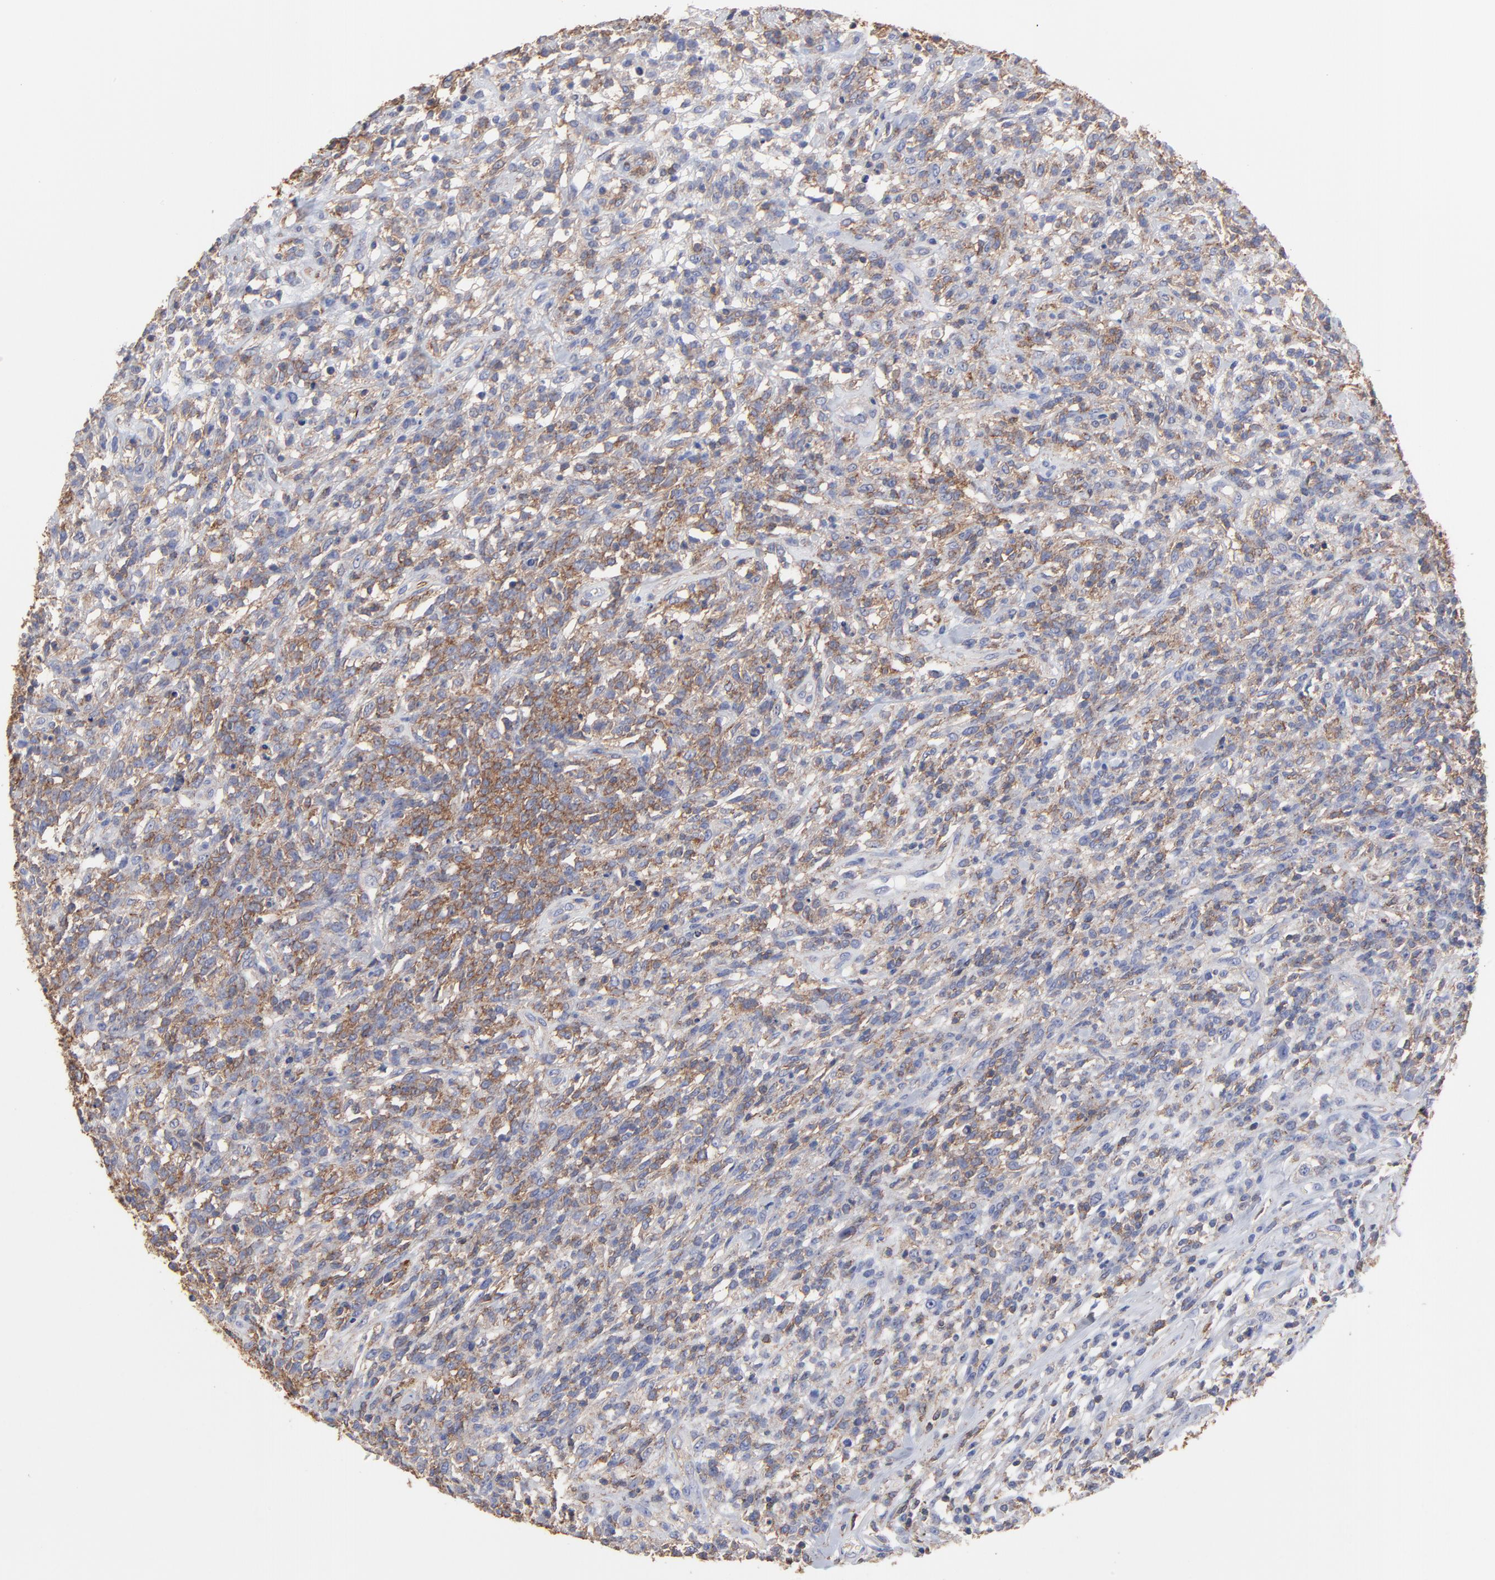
{"staining": {"intensity": "weak", "quantity": "25%-75%", "location": "cytoplasmic/membranous"}, "tissue": "lymphoma", "cell_type": "Tumor cells", "image_type": "cancer", "snomed": [{"axis": "morphology", "description": "Malignant lymphoma, non-Hodgkin's type, High grade"}, {"axis": "topography", "description": "Lymph node"}], "caption": "An immunohistochemistry image of neoplastic tissue is shown. Protein staining in brown shows weak cytoplasmic/membranous positivity in high-grade malignant lymphoma, non-Hodgkin's type within tumor cells.", "gene": "ASL", "patient": {"sex": "female", "age": 73}}